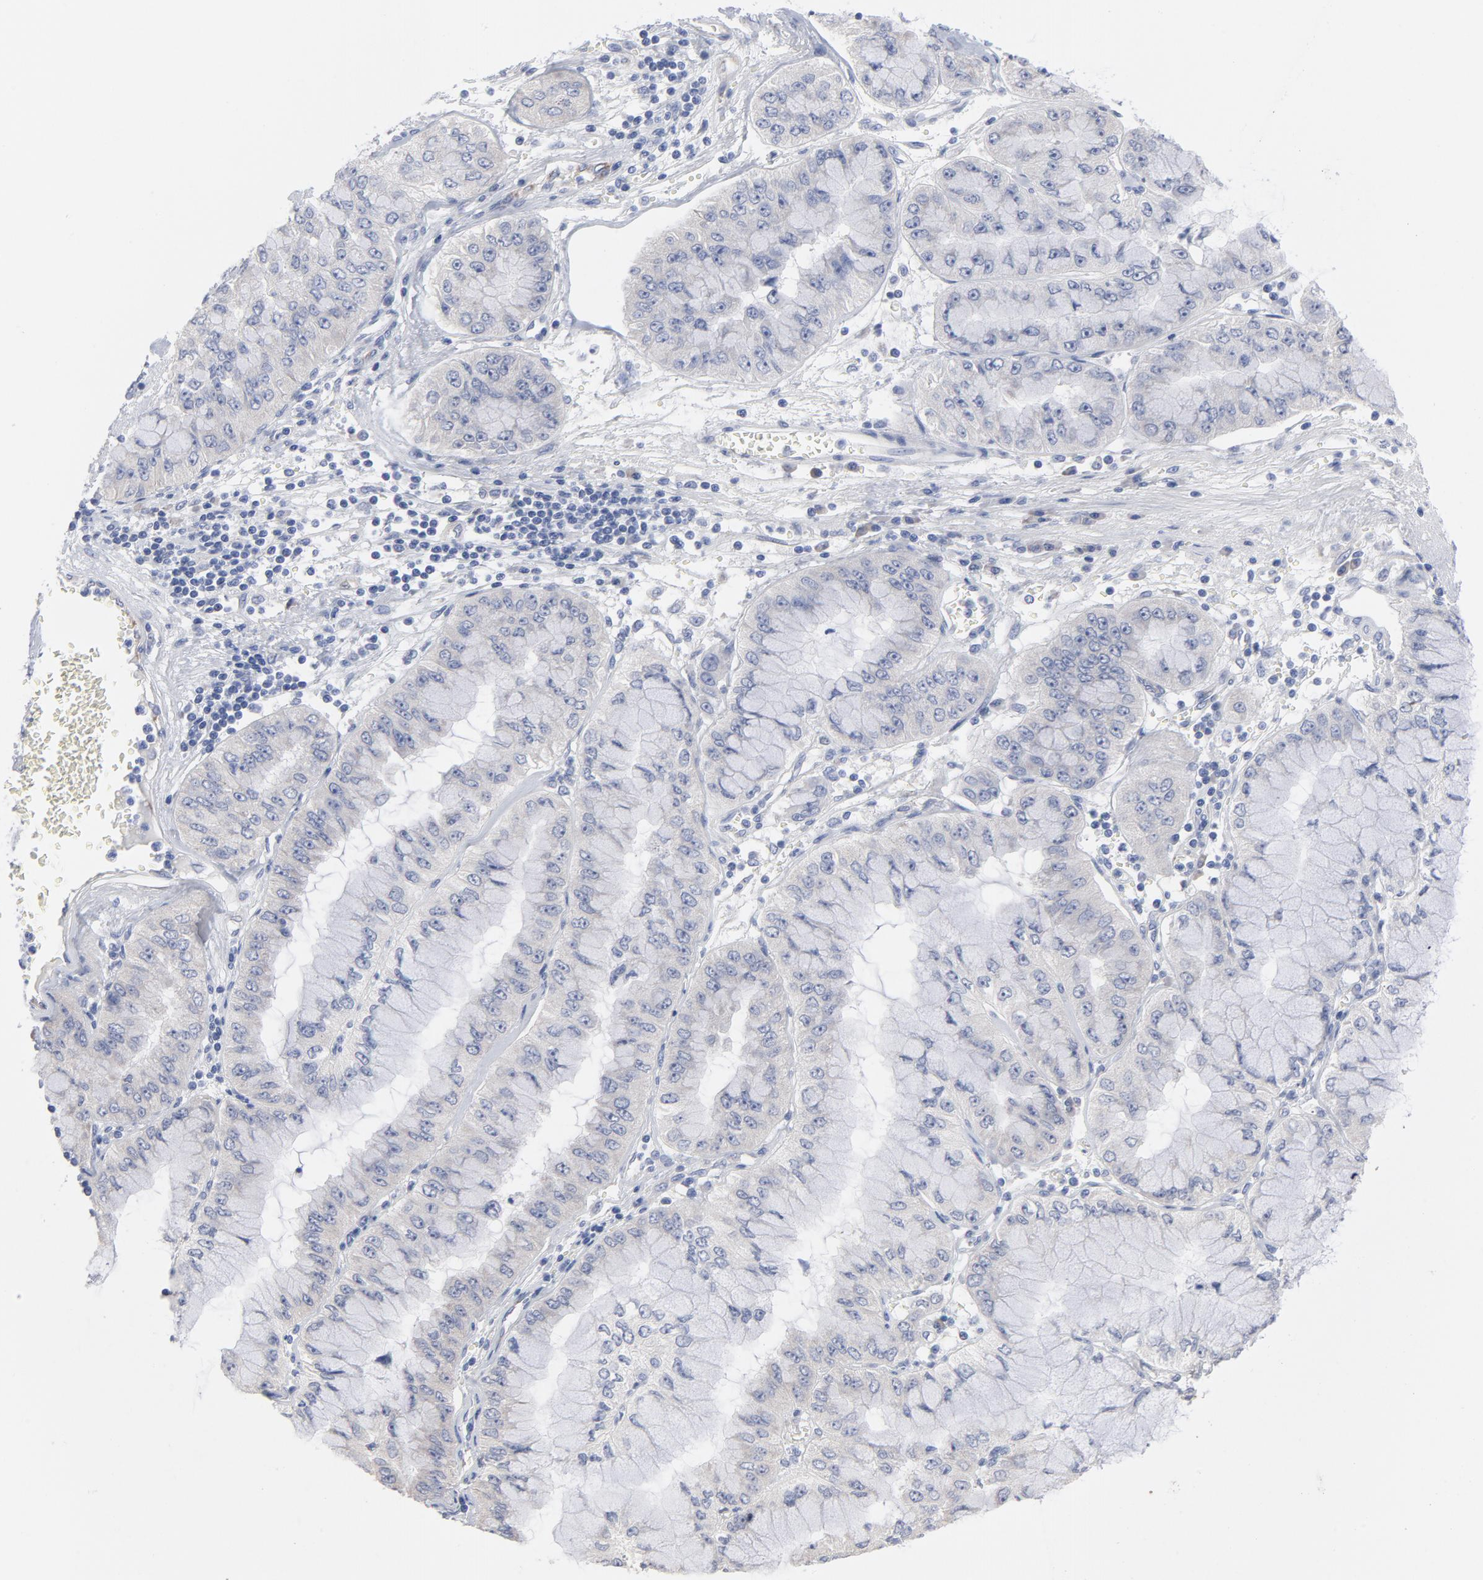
{"staining": {"intensity": "weak", "quantity": "<25%", "location": "cytoplasmic/membranous"}, "tissue": "liver cancer", "cell_type": "Tumor cells", "image_type": "cancer", "snomed": [{"axis": "morphology", "description": "Cholangiocarcinoma"}, {"axis": "topography", "description": "Liver"}], "caption": "High power microscopy histopathology image of an immunohistochemistry (IHC) micrograph of liver cancer, revealing no significant staining in tumor cells. (IHC, brightfield microscopy, high magnification).", "gene": "CPE", "patient": {"sex": "female", "age": 79}}